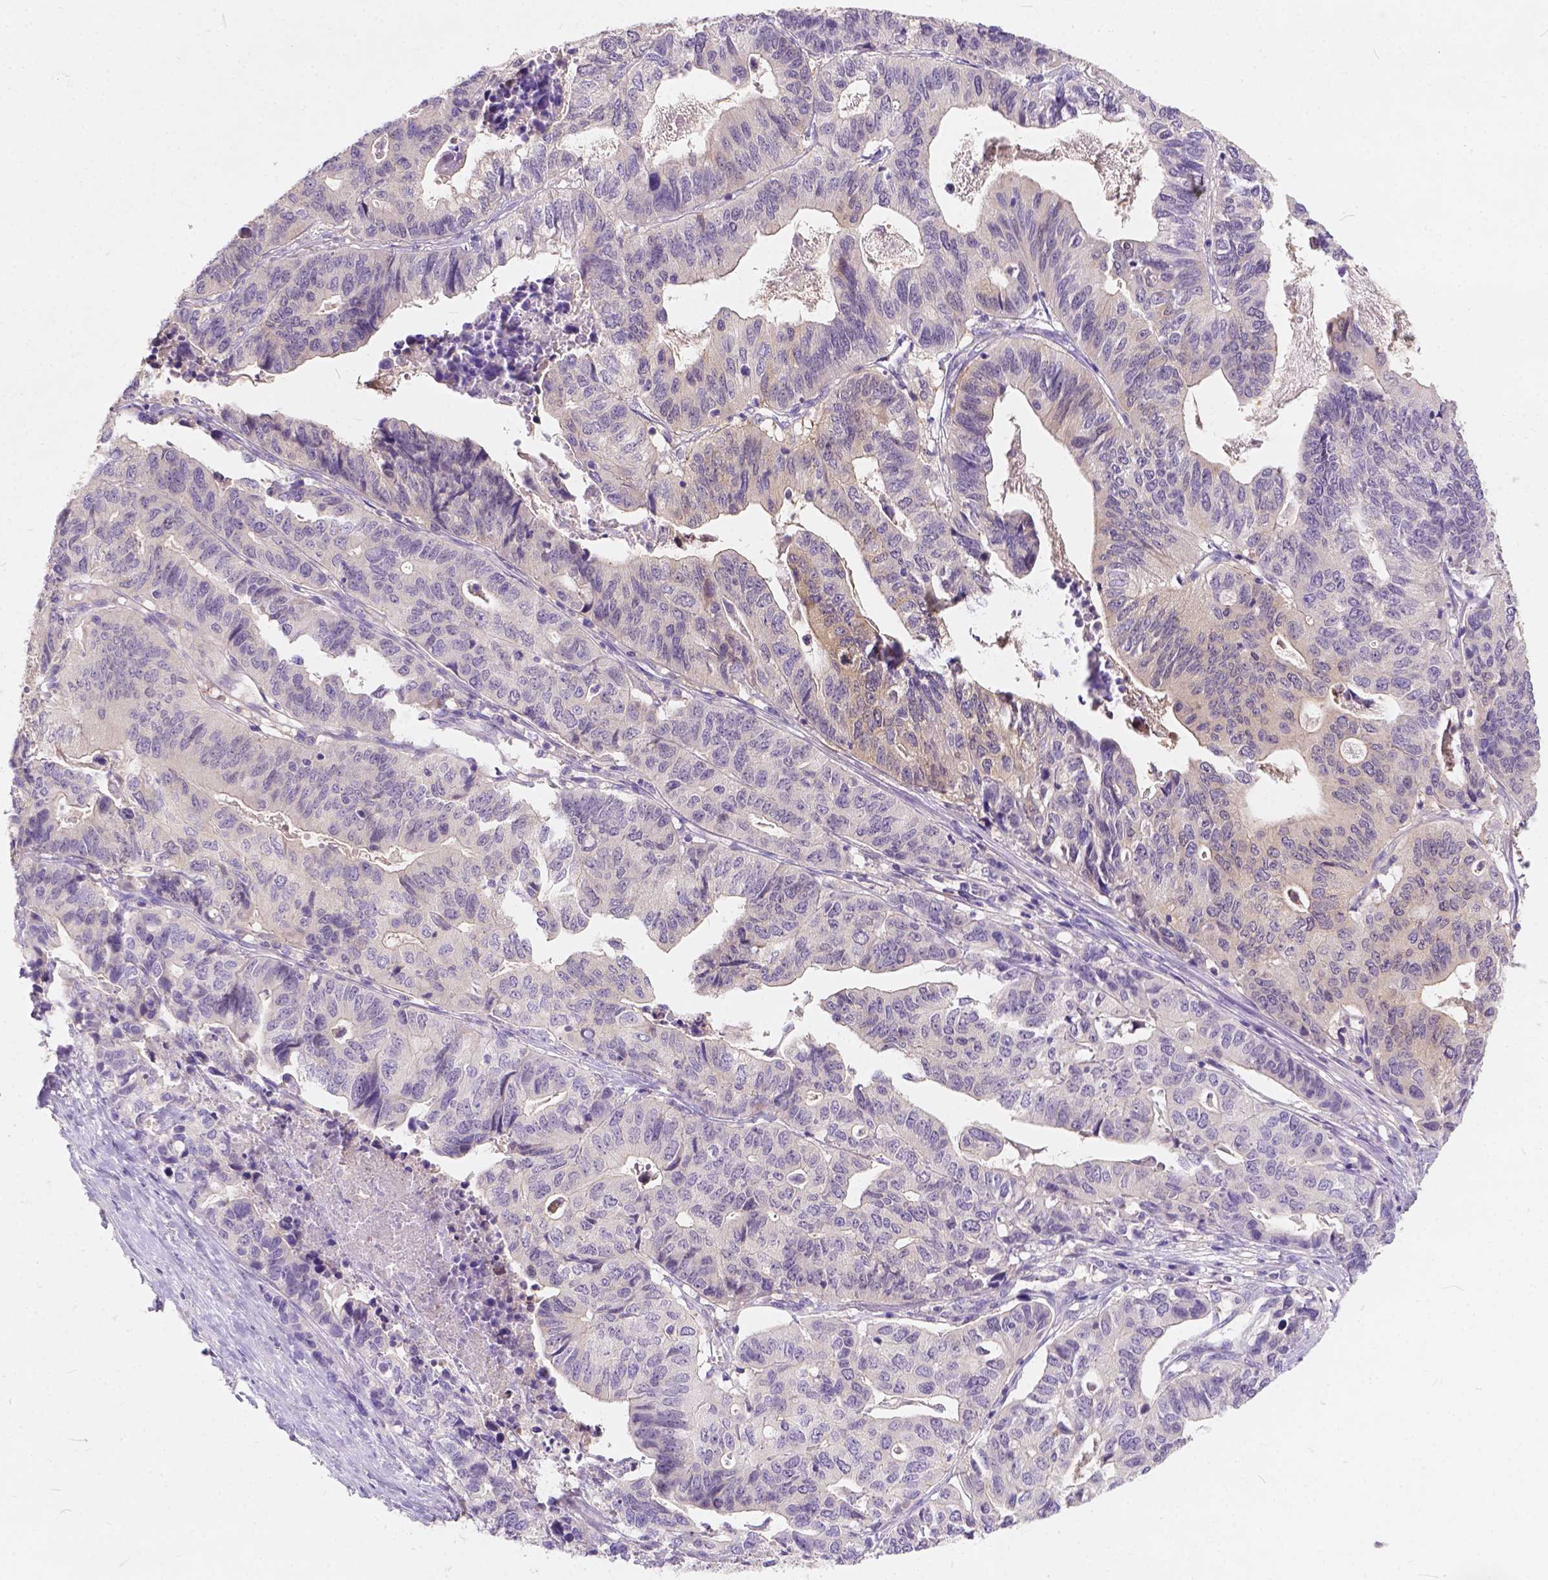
{"staining": {"intensity": "negative", "quantity": "none", "location": "none"}, "tissue": "stomach cancer", "cell_type": "Tumor cells", "image_type": "cancer", "snomed": [{"axis": "morphology", "description": "Adenocarcinoma, NOS"}, {"axis": "topography", "description": "Stomach, upper"}], "caption": "Tumor cells are negative for protein expression in human stomach cancer. Brightfield microscopy of immunohistochemistry stained with DAB (brown) and hematoxylin (blue), captured at high magnification.", "gene": "PEX11G", "patient": {"sex": "female", "age": 67}}